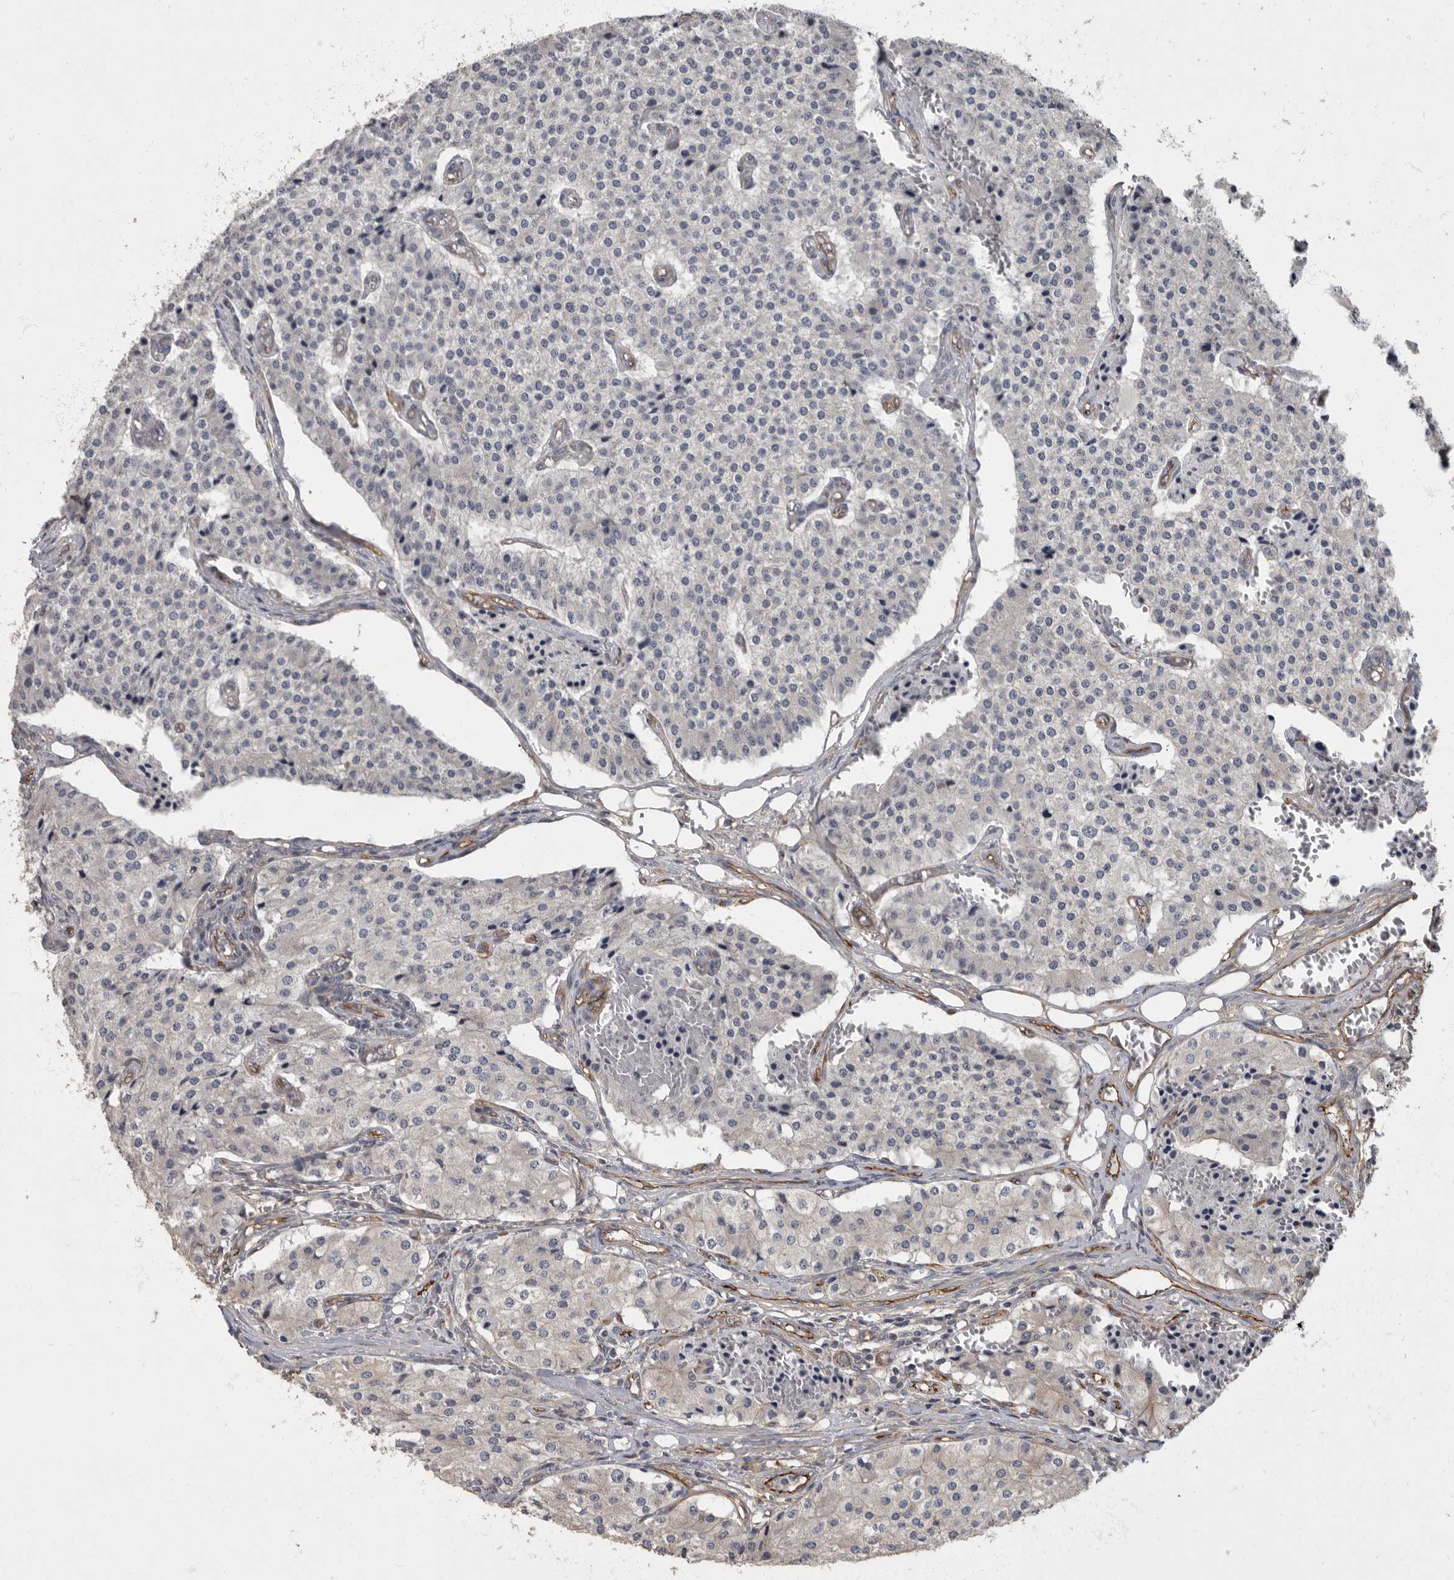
{"staining": {"intensity": "negative", "quantity": "none", "location": "none"}, "tissue": "carcinoid", "cell_type": "Tumor cells", "image_type": "cancer", "snomed": [{"axis": "morphology", "description": "Carcinoid, malignant, NOS"}, {"axis": "topography", "description": "Colon"}], "caption": "An immunohistochemistry (IHC) micrograph of carcinoid is shown. There is no staining in tumor cells of carcinoid.", "gene": "PDK1", "patient": {"sex": "female", "age": 52}}